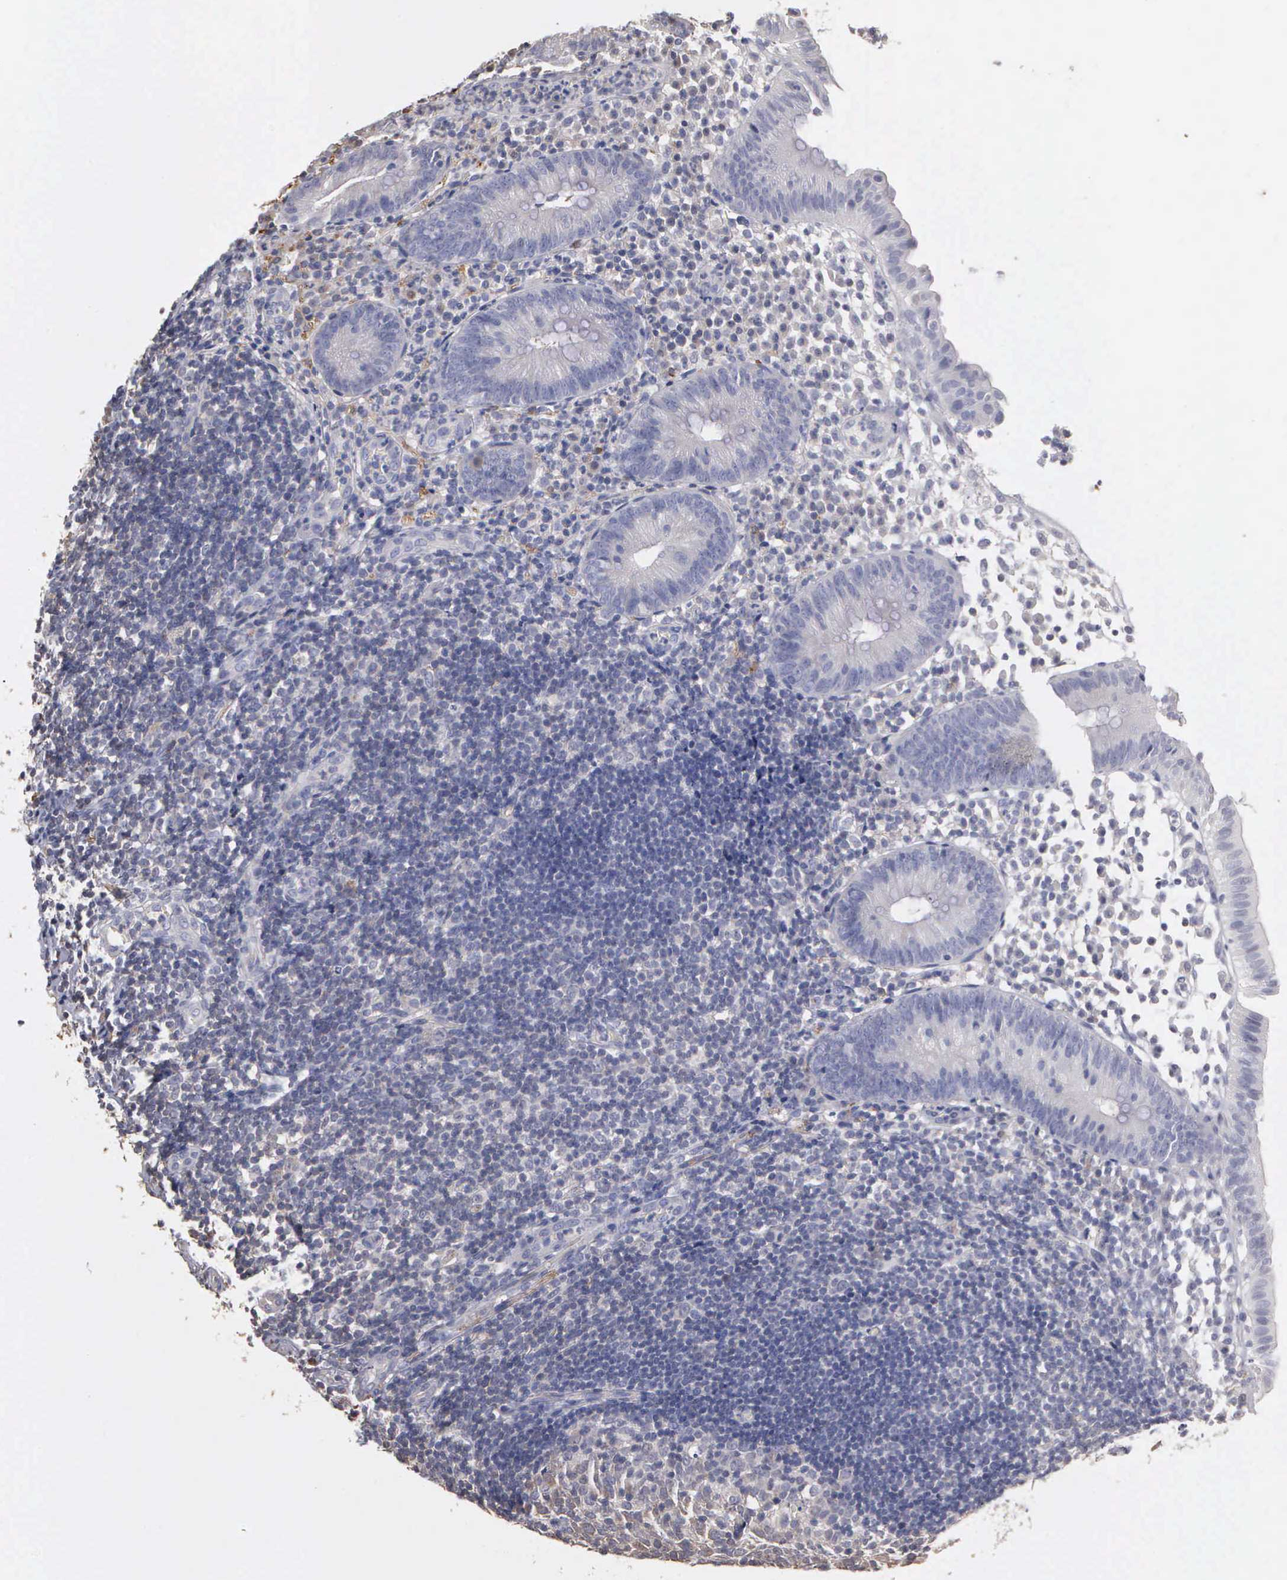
{"staining": {"intensity": "negative", "quantity": "none", "location": "none"}, "tissue": "appendix", "cell_type": "Glandular cells", "image_type": "normal", "snomed": [{"axis": "morphology", "description": "Normal tissue, NOS"}, {"axis": "topography", "description": "Appendix"}], "caption": "Immunohistochemistry micrograph of normal appendix stained for a protein (brown), which exhibits no expression in glandular cells.", "gene": "ENO3", "patient": {"sex": "male", "age": 25}}